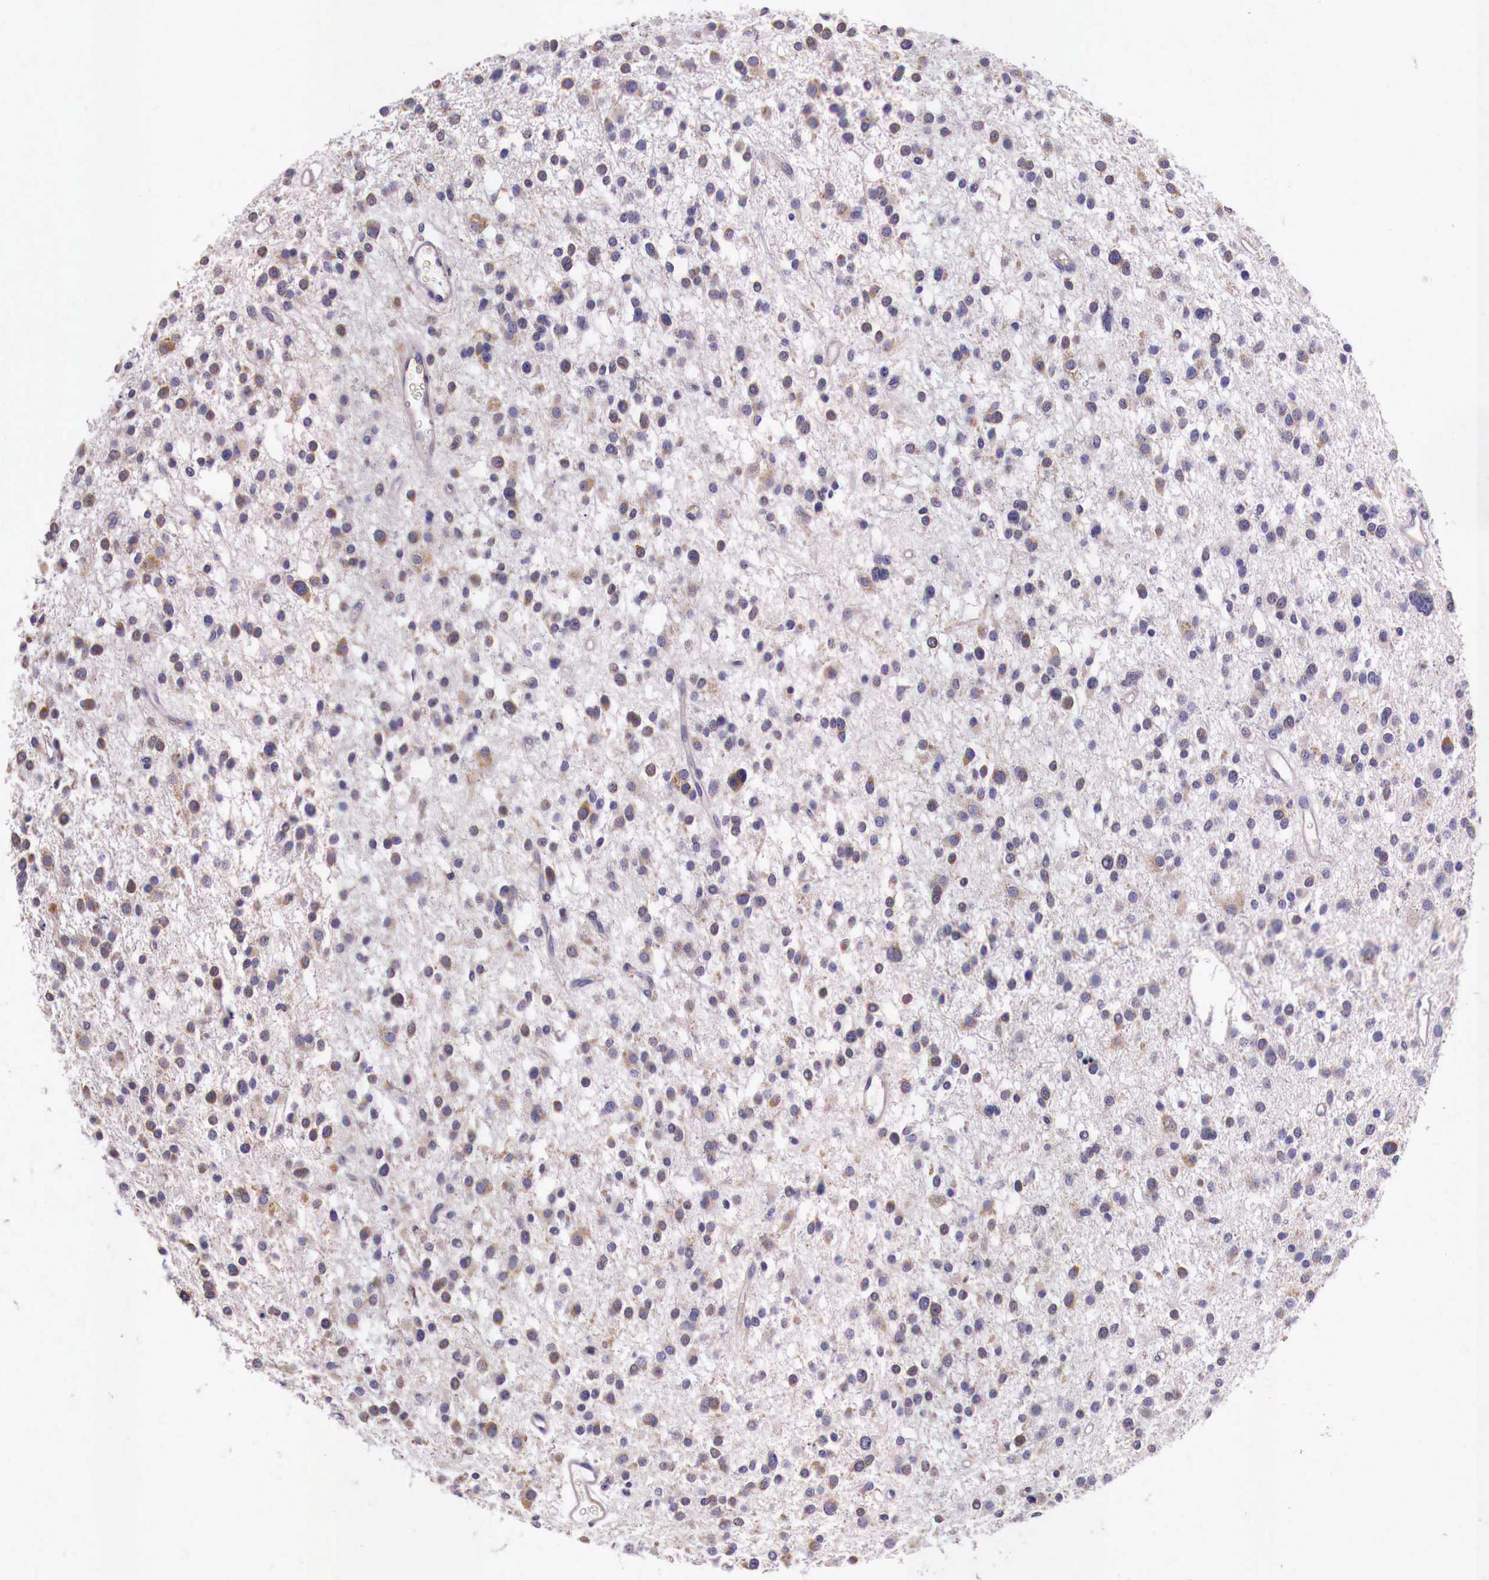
{"staining": {"intensity": "weak", "quantity": ">75%", "location": "cytoplasmic/membranous"}, "tissue": "glioma", "cell_type": "Tumor cells", "image_type": "cancer", "snomed": [{"axis": "morphology", "description": "Glioma, malignant, Low grade"}, {"axis": "topography", "description": "Brain"}], "caption": "Immunohistochemical staining of malignant low-grade glioma demonstrates low levels of weak cytoplasmic/membranous staining in about >75% of tumor cells.", "gene": "GRIPAP1", "patient": {"sex": "female", "age": 36}}